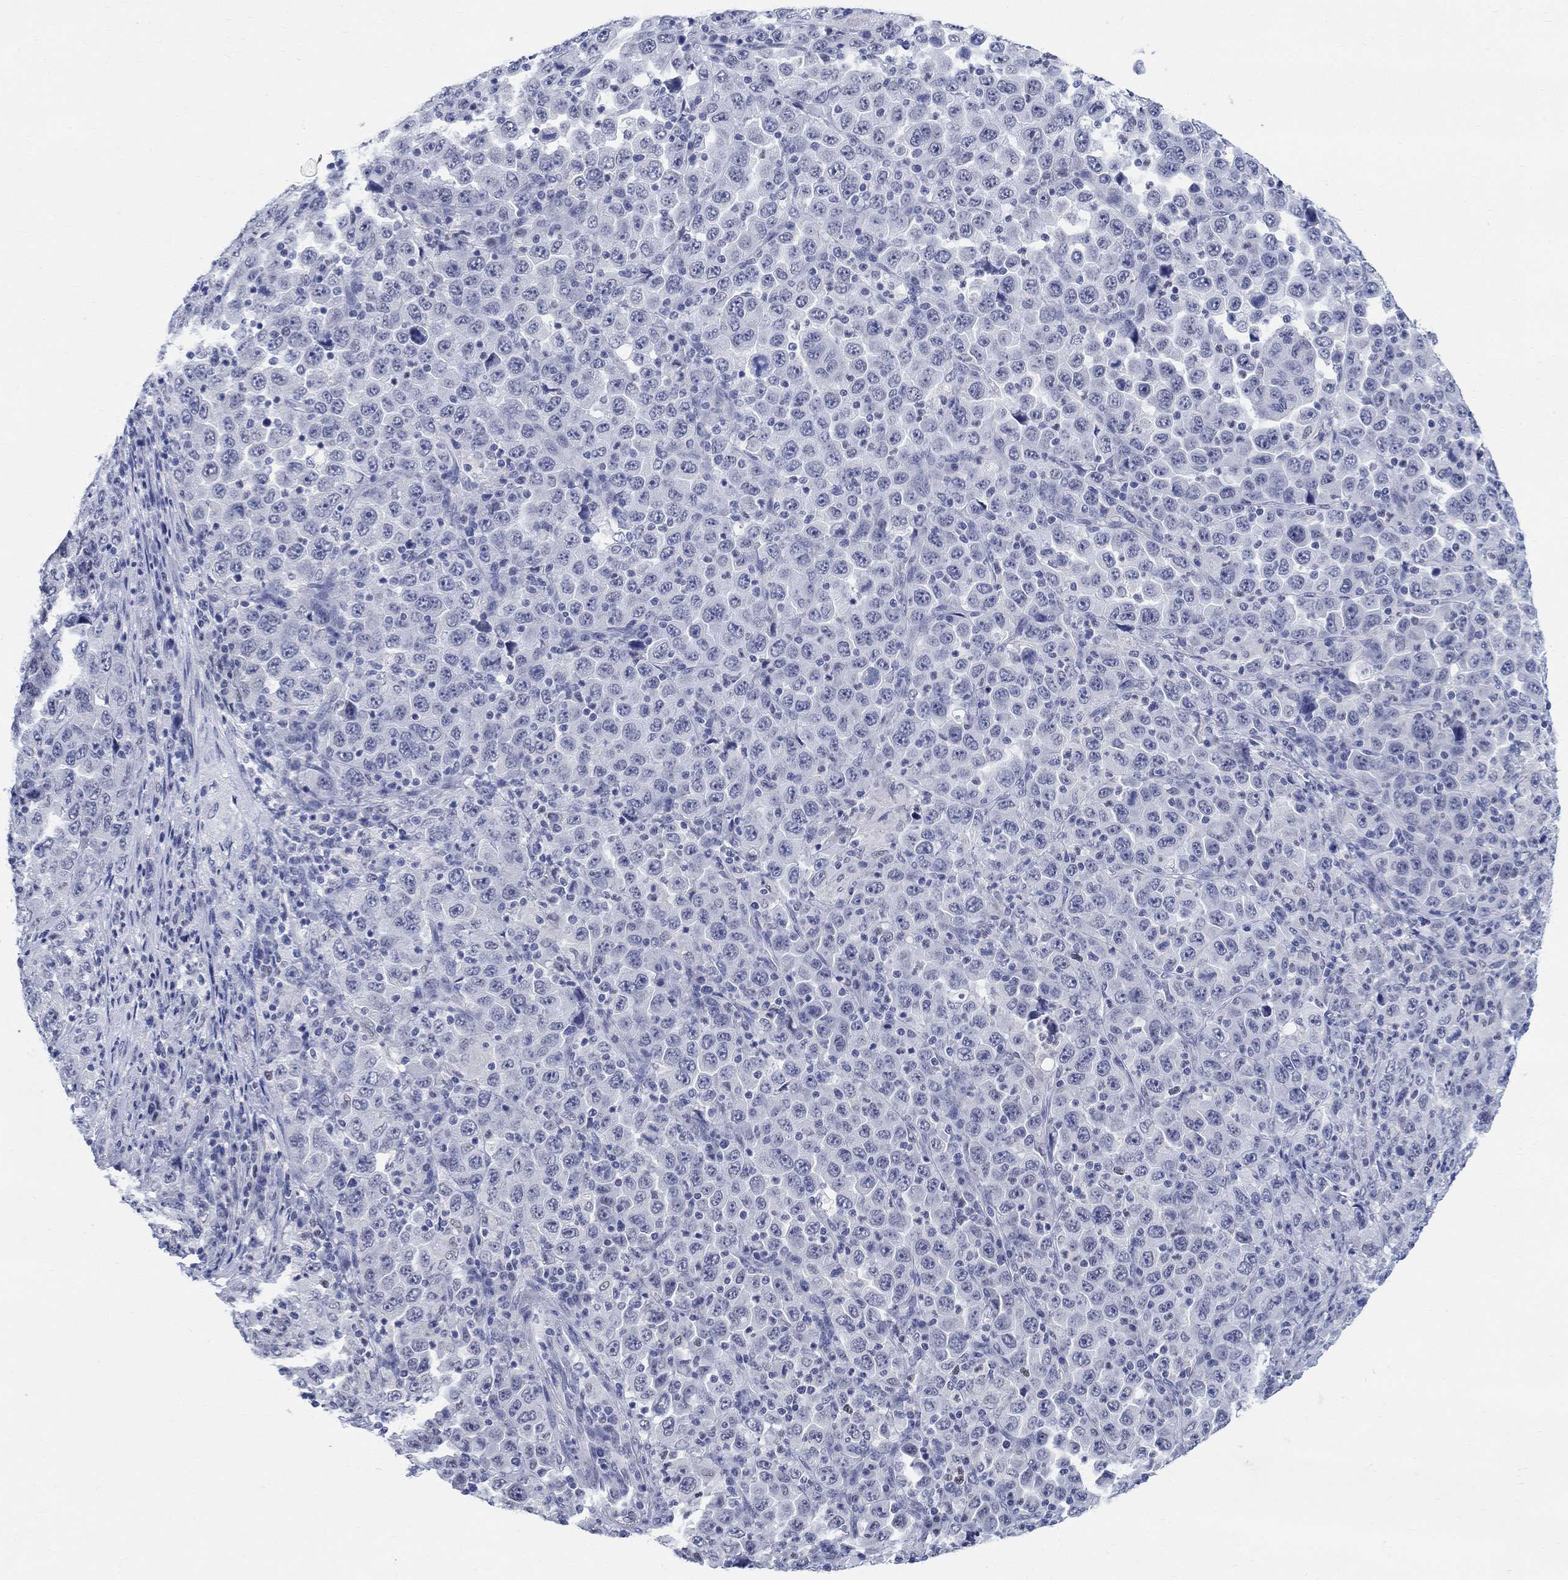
{"staining": {"intensity": "negative", "quantity": "none", "location": "none"}, "tissue": "stomach cancer", "cell_type": "Tumor cells", "image_type": "cancer", "snomed": [{"axis": "morphology", "description": "Normal tissue, NOS"}, {"axis": "morphology", "description": "Adenocarcinoma, NOS"}, {"axis": "topography", "description": "Stomach, upper"}, {"axis": "topography", "description": "Stomach"}], "caption": "Human adenocarcinoma (stomach) stained for a protein using immunohistochemistry (IHC) shows no positivity in tumor cells.", "gene": "ANKS1B", "patient": {"sex": "male", "age": 59}}